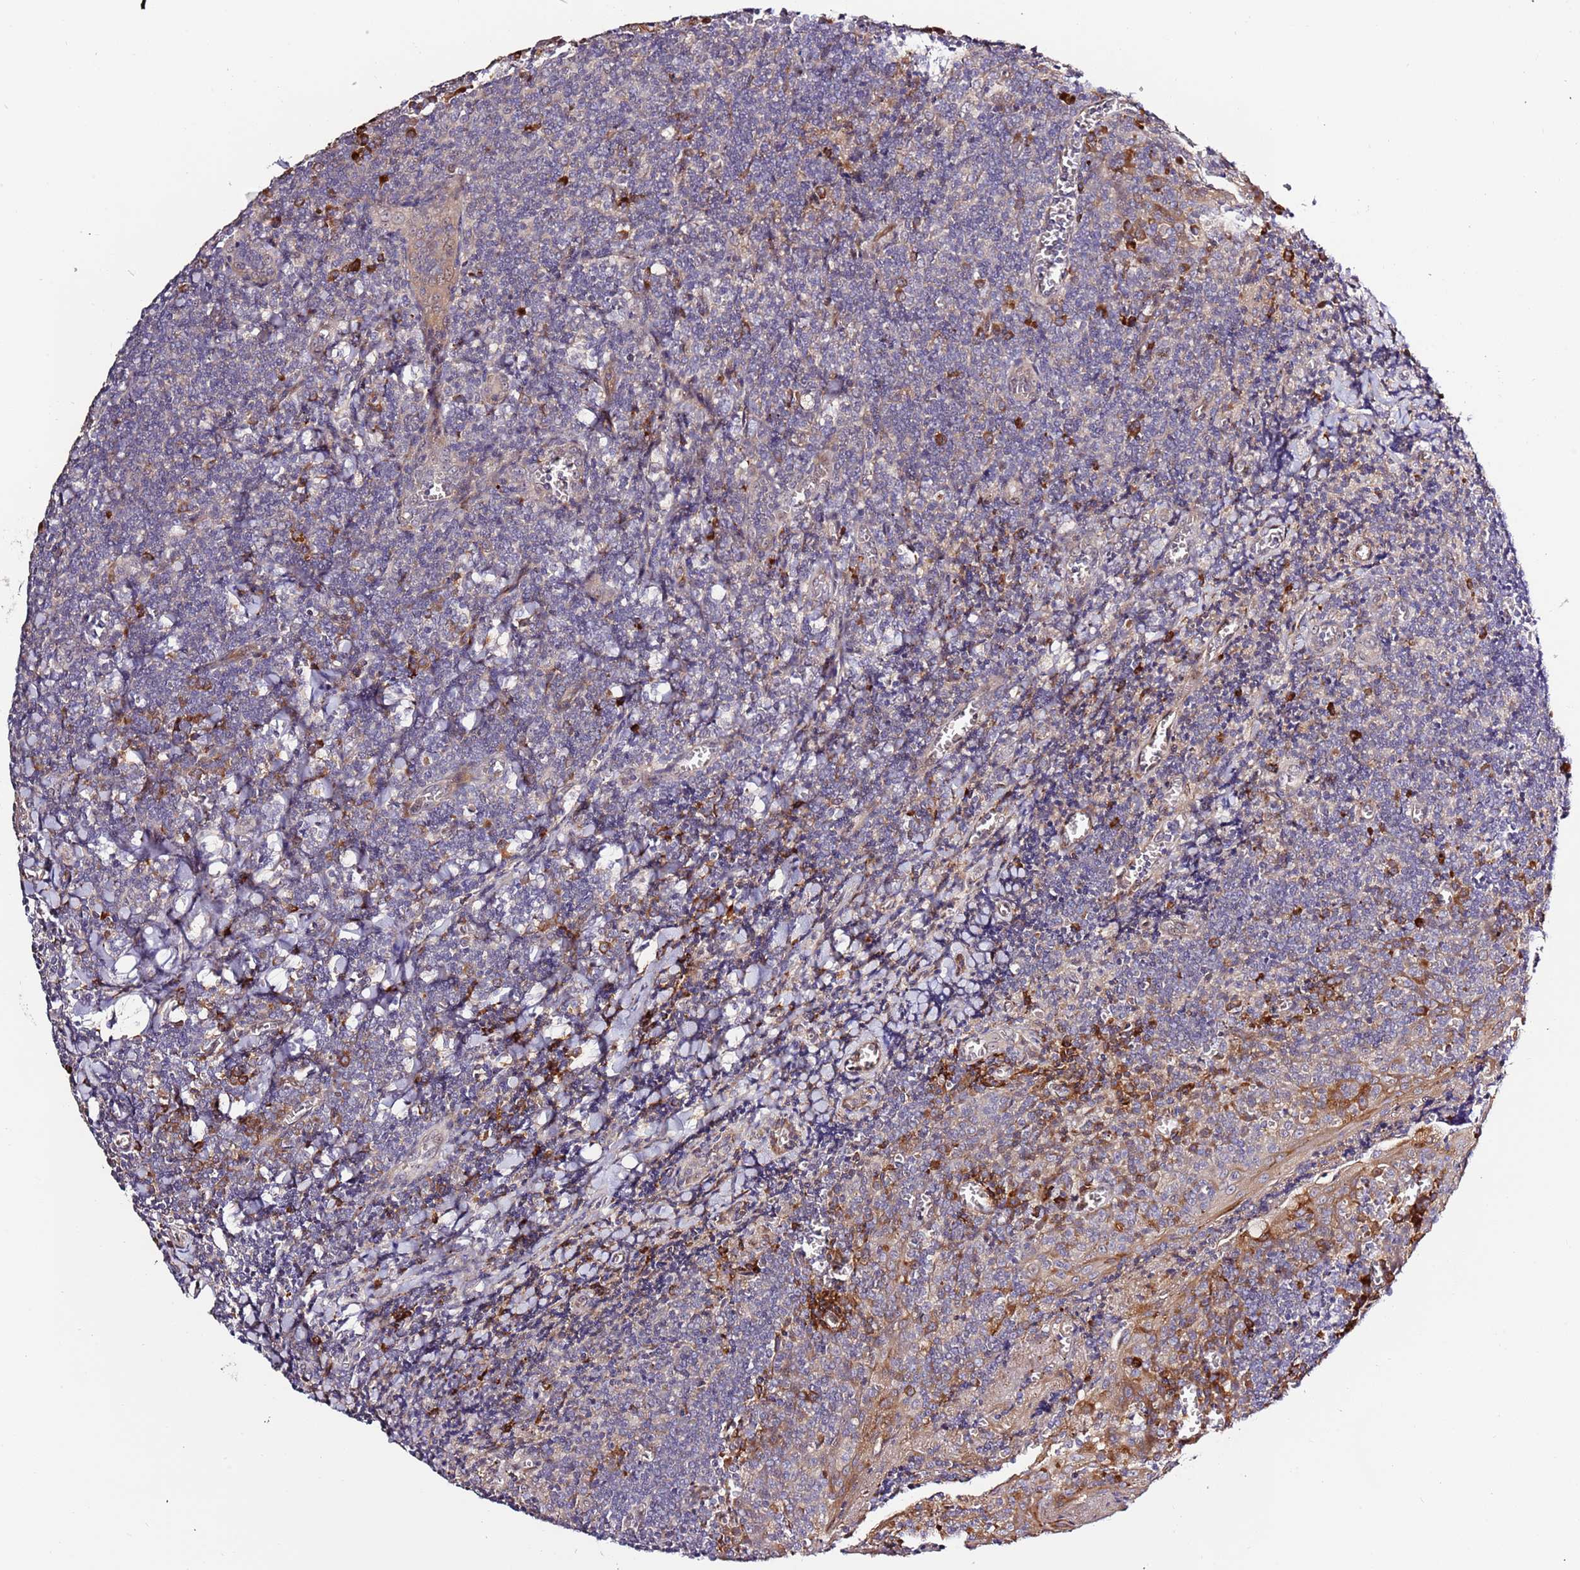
{"staining": {"intensity": "negative", "quantity": "none", "location": "none"}, "tissue": "tonsil", "cell_type": "Germinal center cells", "image_type": "normal", "snomed": [{"axis": "morphology", "description": "Normal tissue, NOS"}, {"axis": "topography", "description": "Tonsil"}], "caption": "Immunohistochemistry (IHC) micrograph of benign tonsil: human tonsil stained with DAB reveals no significant protein expression in germinal center cells.", "gene": "HSD17B7", "patient": {"sex": "male", "age": 27}}